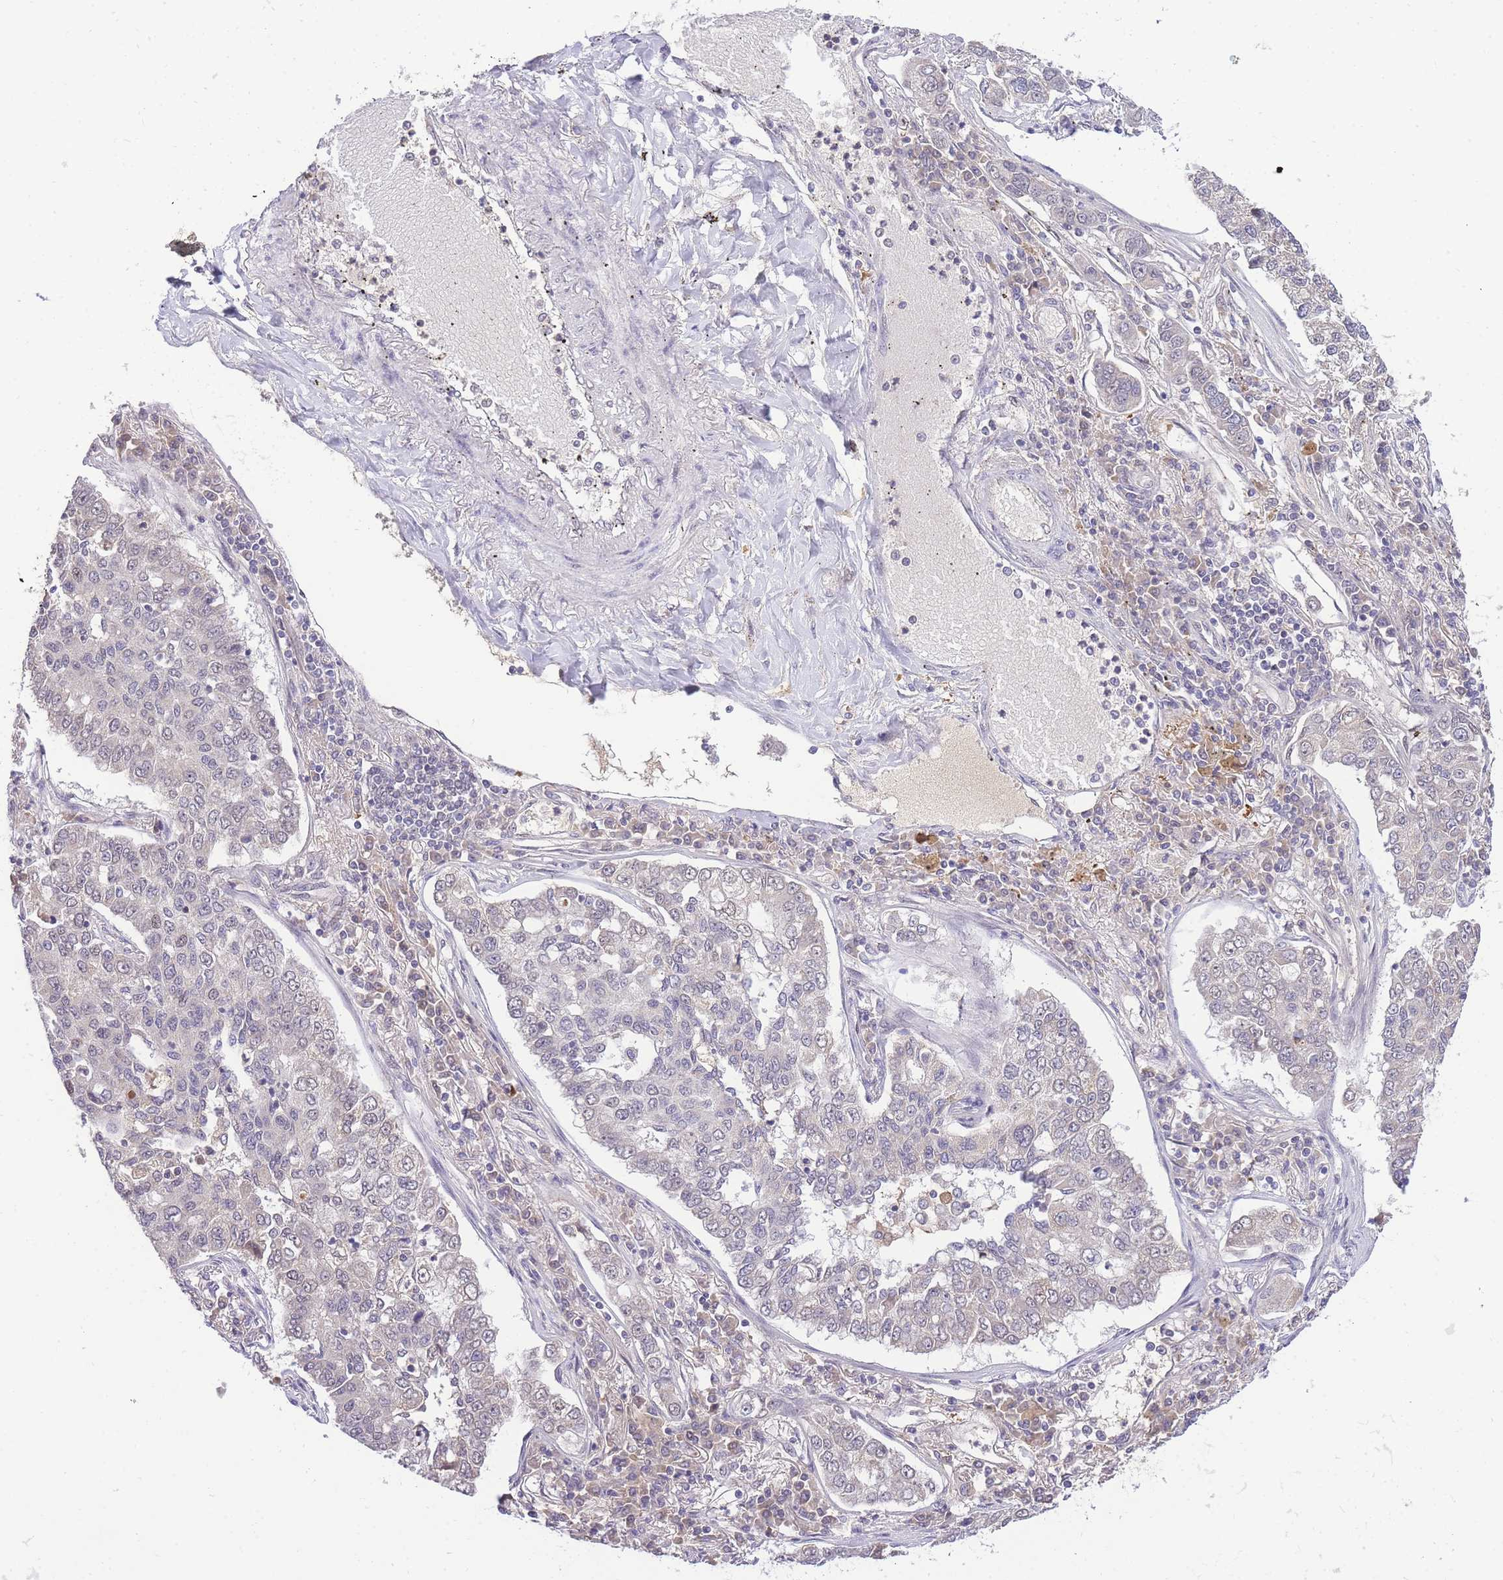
{"staining": {"intensity": "negative", "quantity": "none", "location": "none"}, "tissue": "lung cancer", "cell_type": "Tumor cells", "image_type": "cancer", "snomed": [{"axis": "morphology", "description": "Adenocarcinoma, NOS"}, {"axis": "topography", "description": "Lung"}], "caption": "Tumor cells show no significant protein positivity in adenocarcinoma (lung).", "gene": "PUS10", "patient": {"sex": "male", "age": 49}}